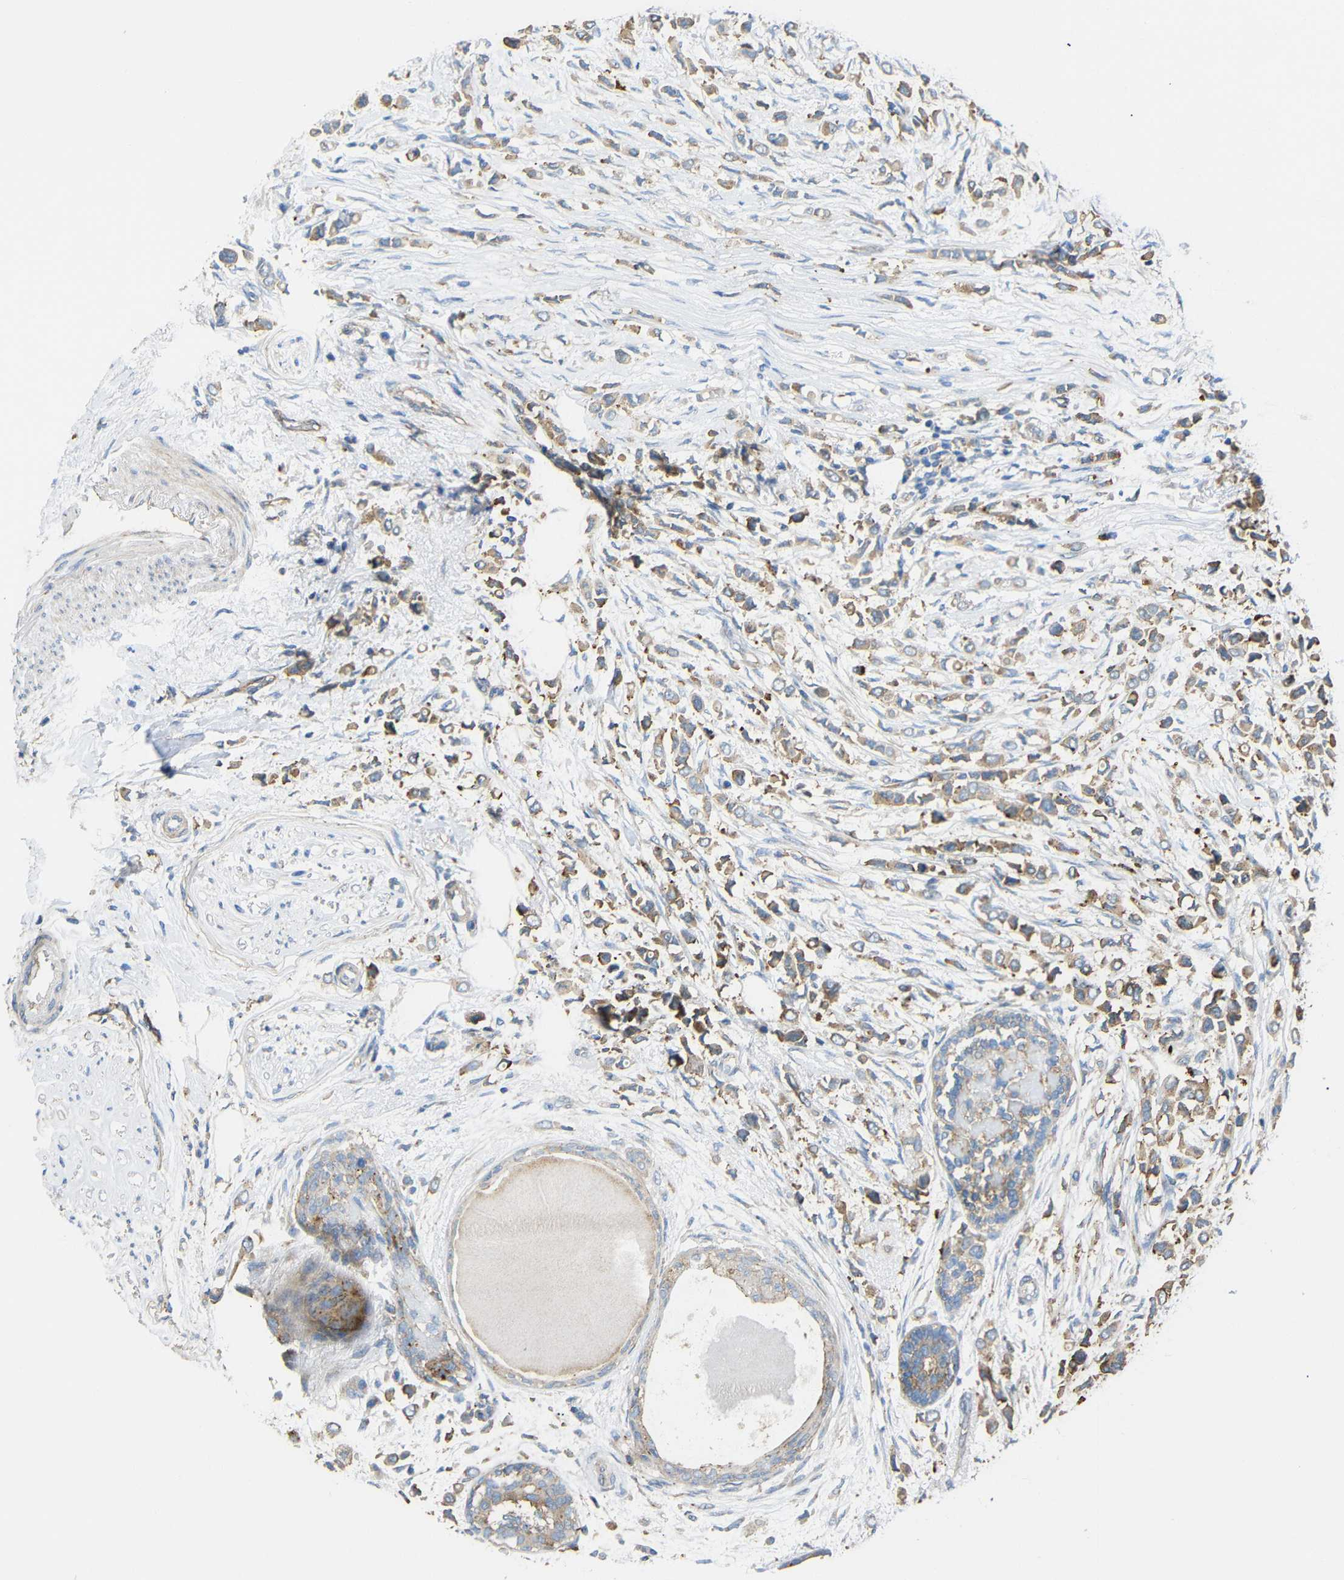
{"staining": {"intensity": "moderate", "quantity": ">75%", "location": "cytoplasmic/membranous"}, "tissue": "breast cancer", "cell_type": "Tumor cells", "image_type": "cancer", "snomed": [{"axis": "morphology", "description": "Lobular carcinoma"}, {"axis": "topography", "description": "Breast"}], "caption": "Tumor cells reveal medium levels of moderate cytoplasmic/membranous expression in about >75% of cells in breast cancer (lobular carcinoma).", "gene": "SYPL1", "patient": {"sex": "female", "age": 51}}